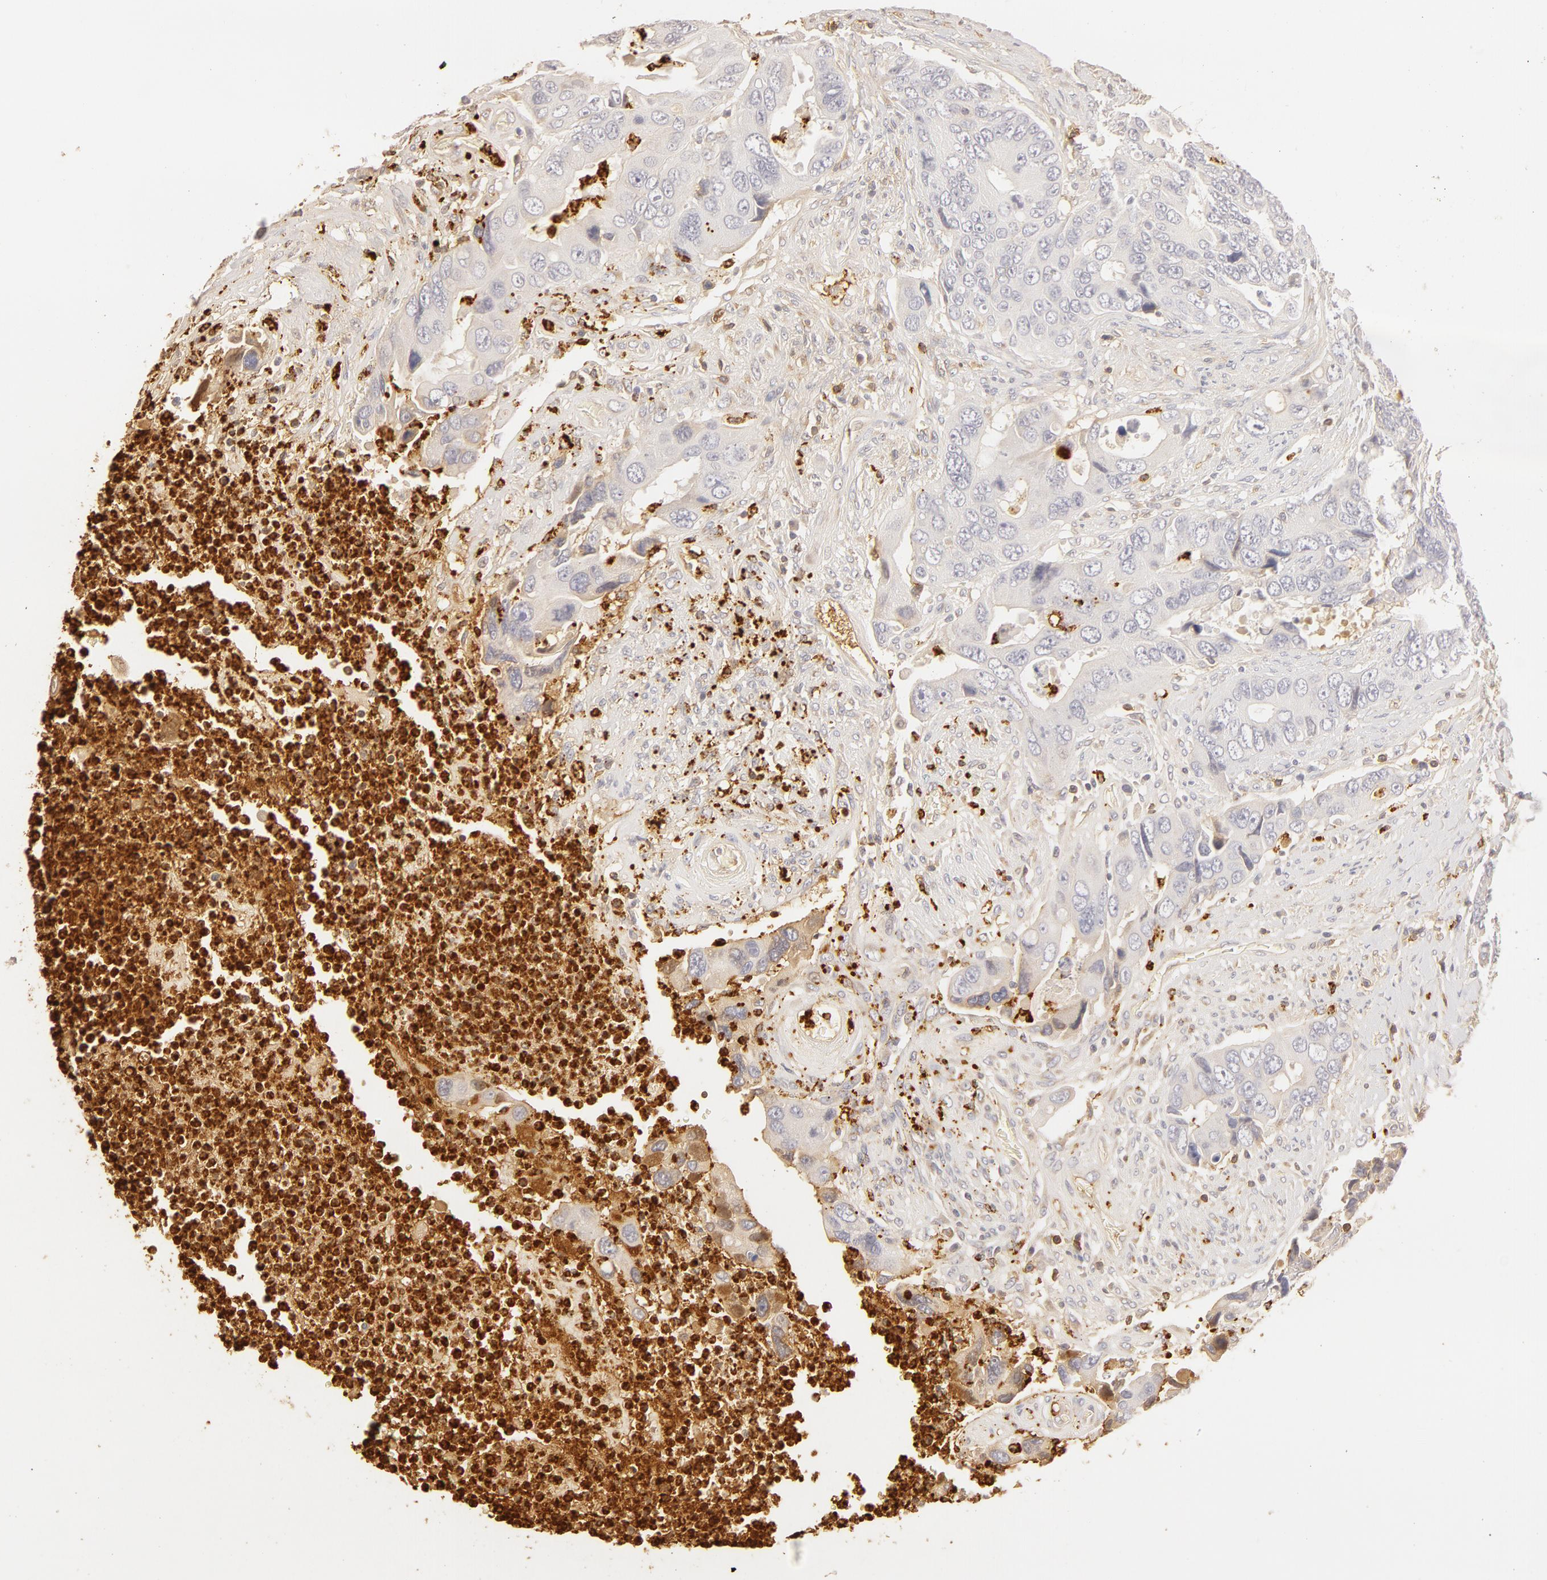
{"staining": {"intensity": "negative", "quantity": "none", "location": "none"}, "tissue": "colorectal cancer", "cell_type": "Tumor cells", "image_type": "cancer", "snomed": [{"axis": "morphology", "description": "Adenocarcinoma, NOS"}, {"axis": "topography", "description": "Rectum"}], "caption": "Photomicrograph shows no significant protein staining in tumor cells of colorectal cancer (adenocarcinoma). (Stains: DAB (3,3'-diaminobenzidine) IHC with hematoxylin counter stain, Microscopy: brightfield microscopy at high magnification).", "gene": "C1R", "patient": {"sex": "female", "age": 67}}